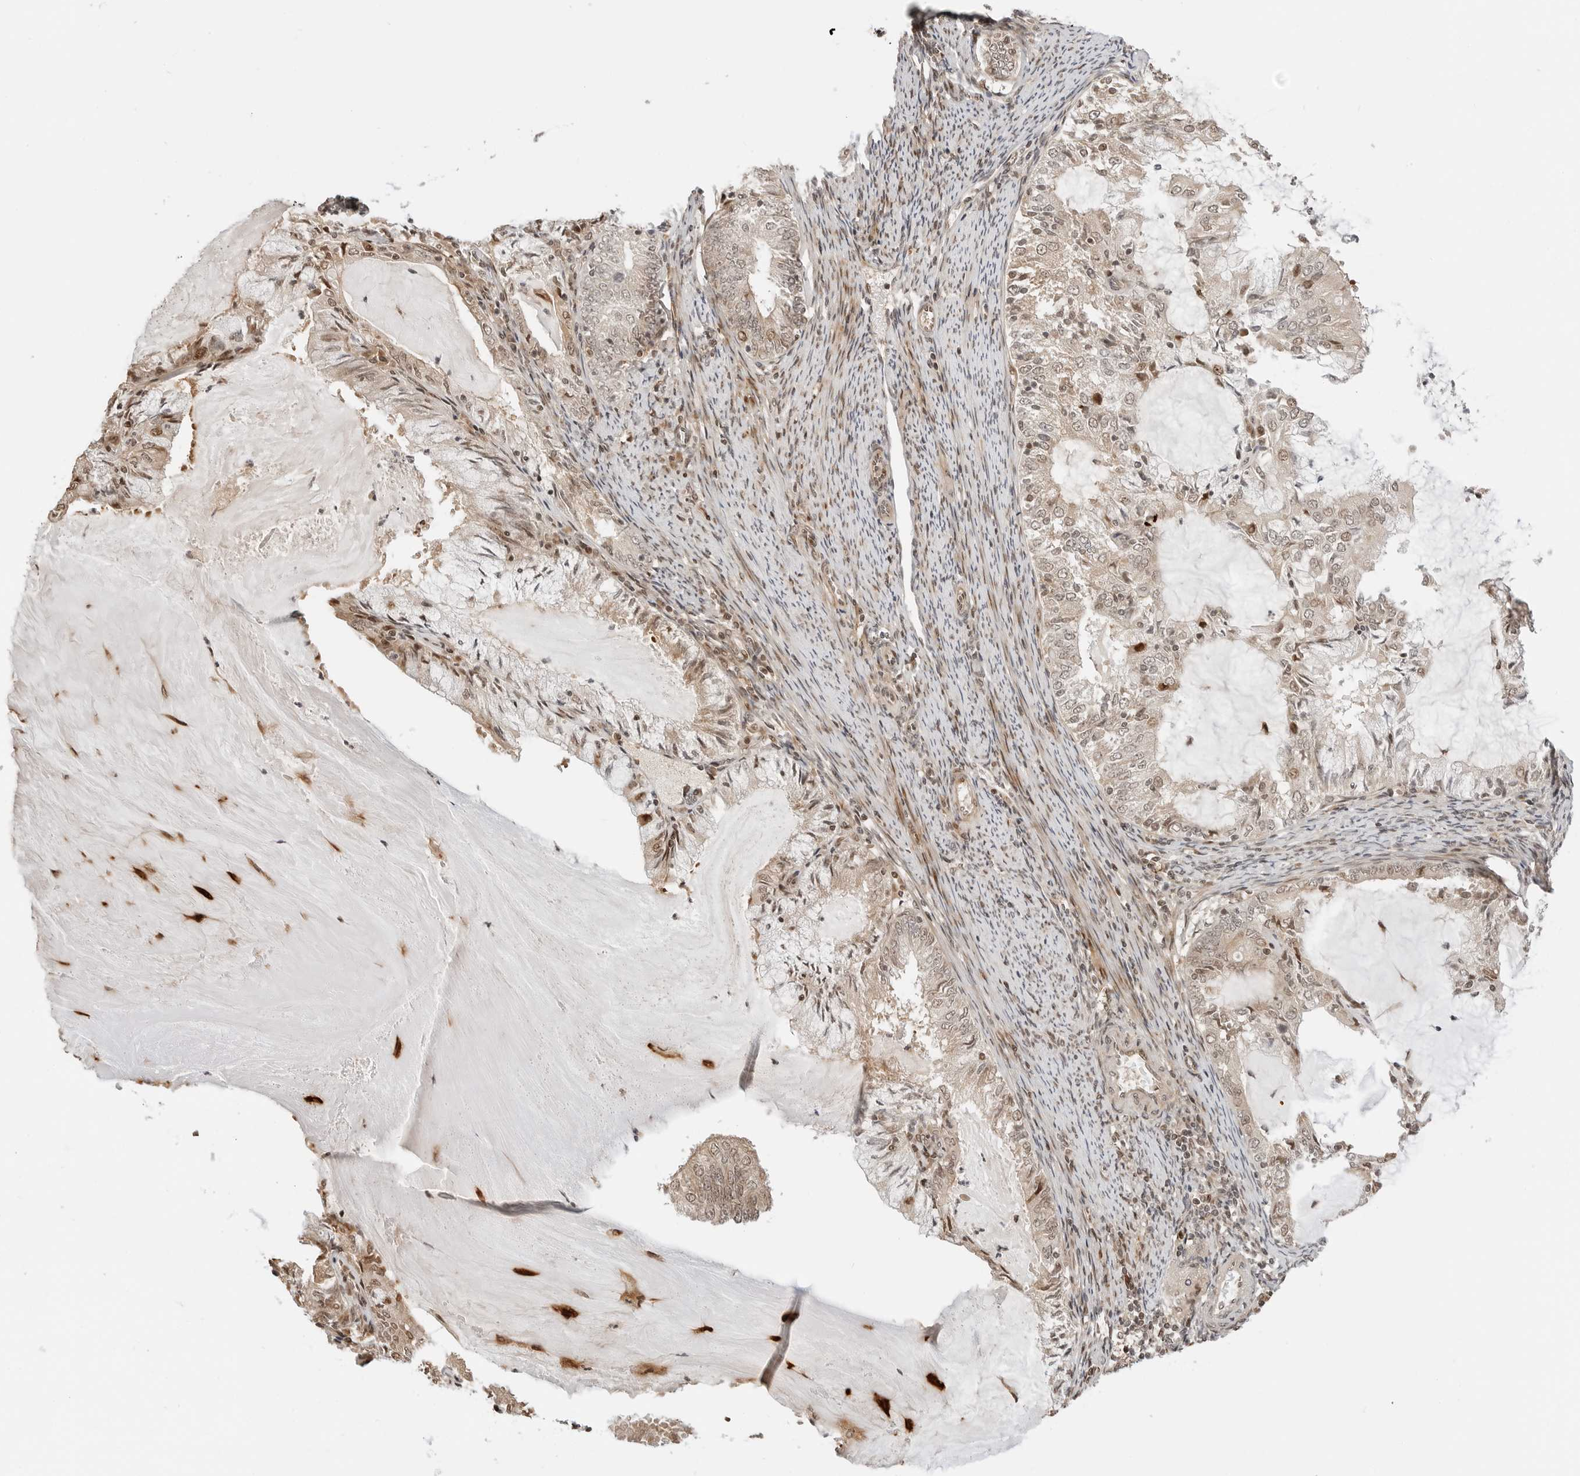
{"staining": {"intensity": "moderate", "quantity": ">75%", "location": "cytoplasmic/membranous,nuclear"}, "tissue": "endometrial cancer", "cell_type": "Tumor cells", "image_type": "cancer", "snomed": [{"axis": "morphology", "description": "Adenocarcinoma, NOS"}, {"axis": "topography", "description": "Endometrium"}], "caption": "Moderate cytoplasmic/membranous and nuclear positivity is identified in about >75% of tumor cells in endometrial cancer. Using DAB (brown) and hematoxylin (blue) stains, captured at high magnification using brightfield microscopy.", "gene": "GEM", "patient": {"sex": "female", "age": 57}}